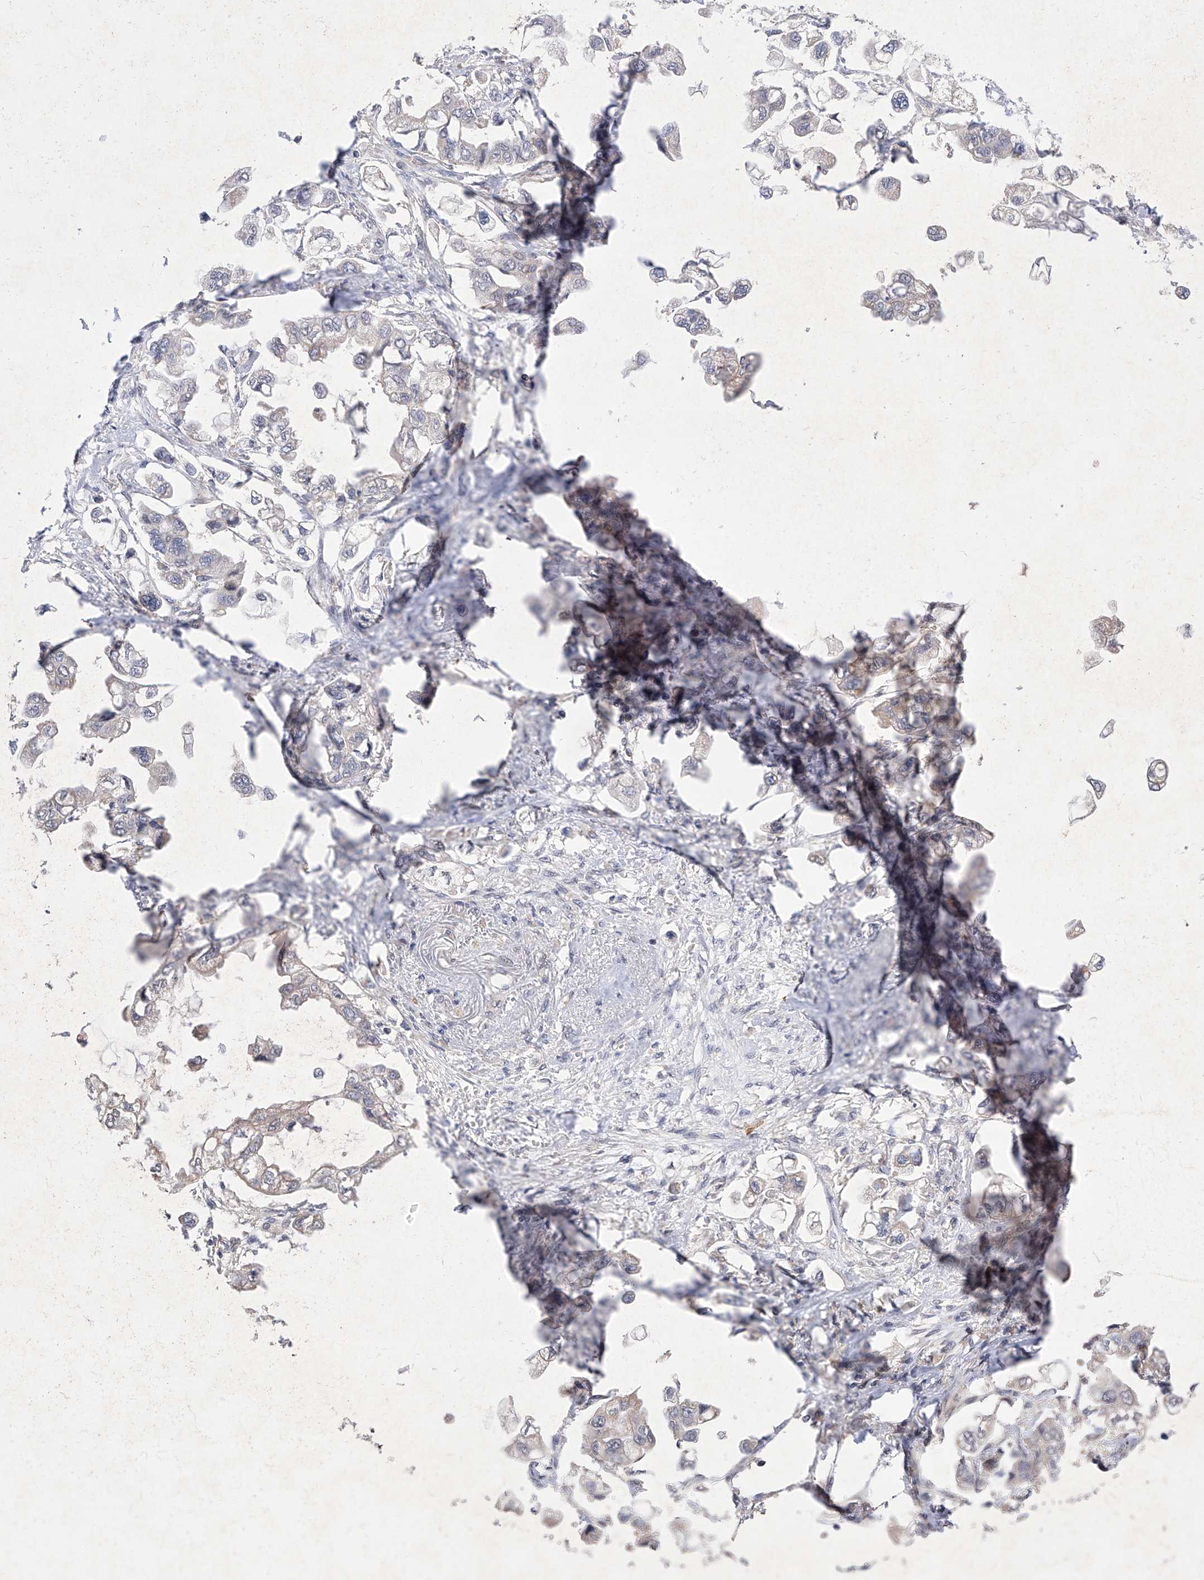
{"staining": {"intensity": "negative", "quantity": "none", "location": "none"}, "tissue": "stomach cancer", "cell_type": "Tumor cells", "image_type": "cancer", "snomed": [{"axis": "morphology", "description": "Adenocarcinoma, NOS"}, {"axis": "topography", "description": "Stomach"}], "caption": "DAB (3,3'-diaminobenzidine) immunohistochemical staining of adenocarcinoma (stomach) displays no significant expression in tumor cells.", "gene": "USP45", "patient": {"sex": "male", "age": 62}}